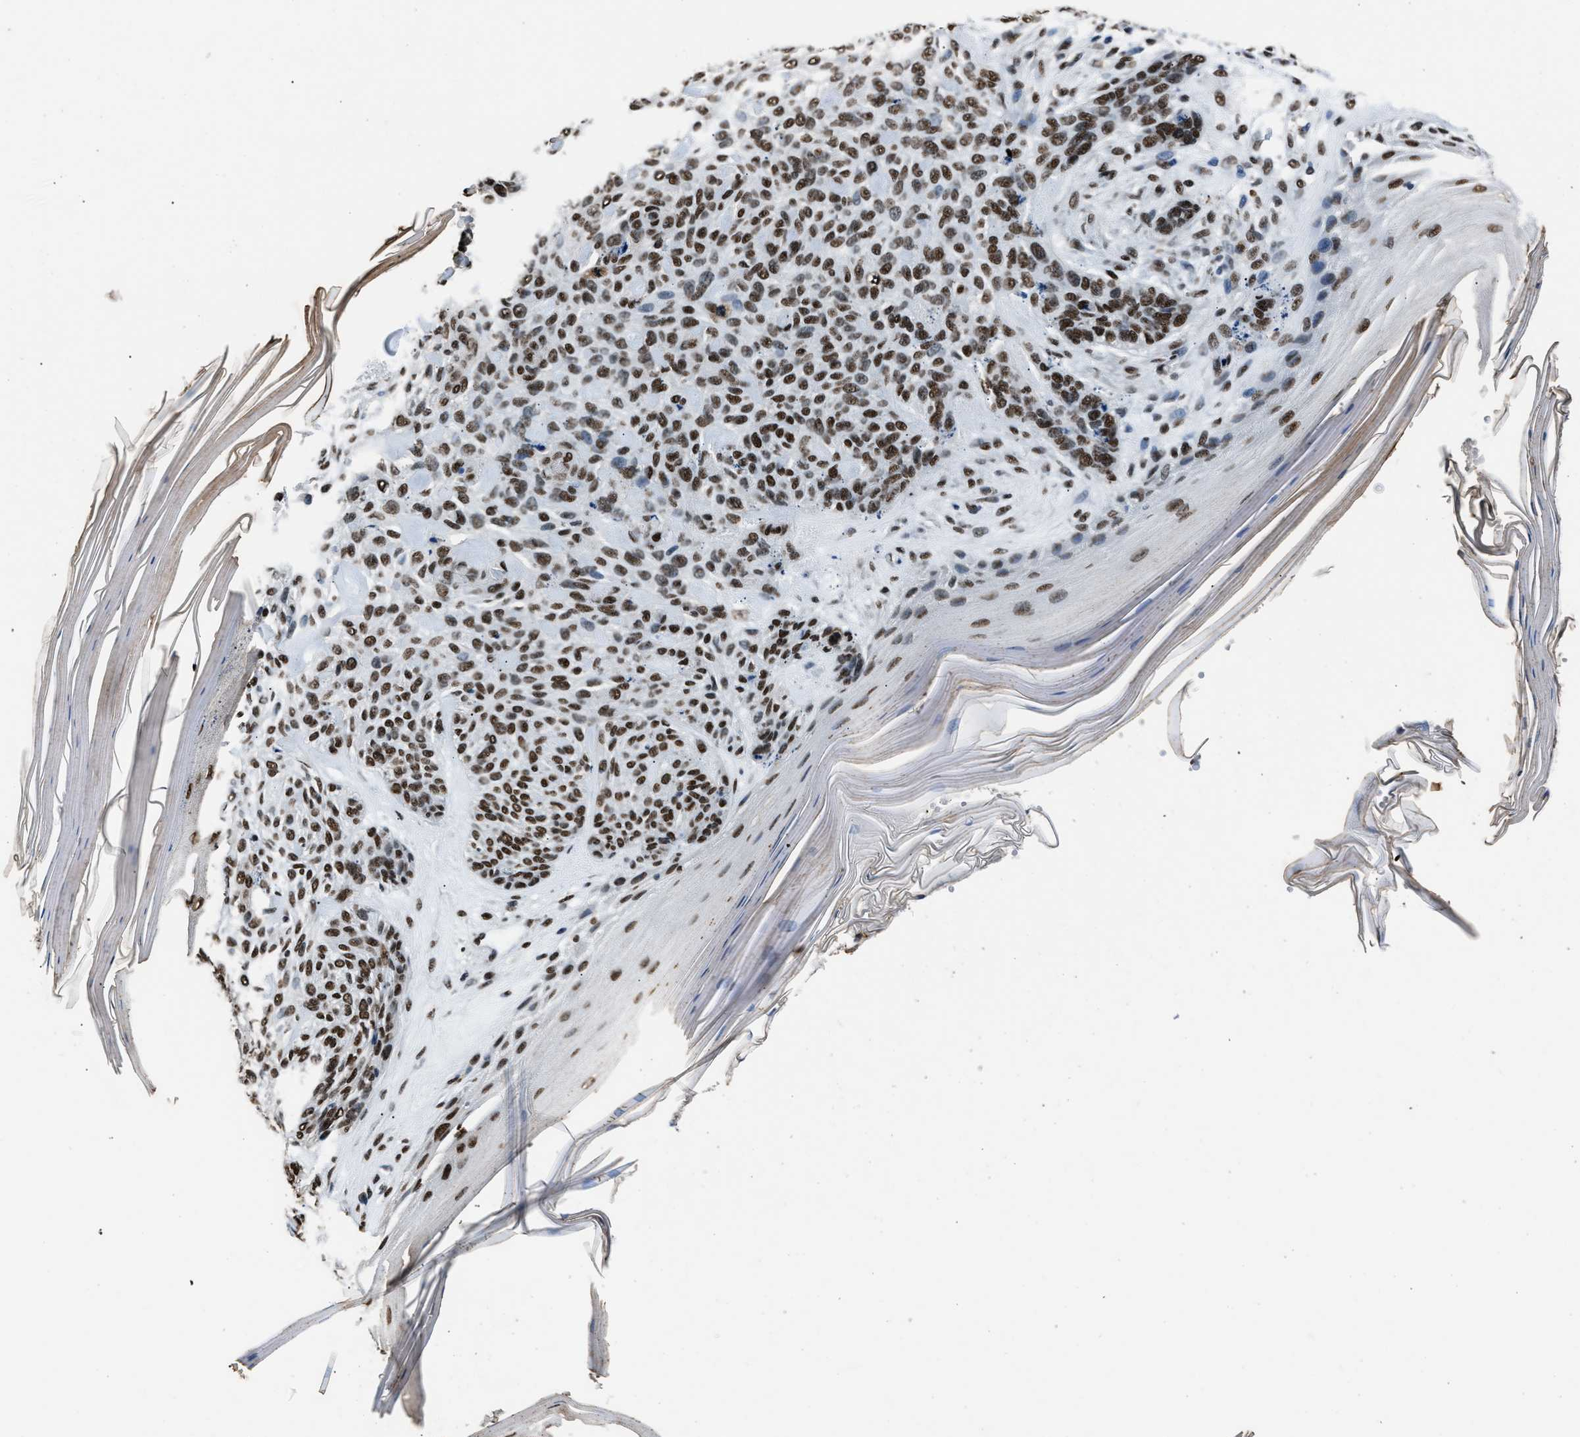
{"staining": {"intensity": "strong", "quantity": ">75%", "location": "nuclear"}, "tissue": "skin cancer", "cell_type": "Tumor cells", "image_type": "cancer", "snomed": [{"axis": "morphology", "description": "Basal cell carcinoma"}, {"axis": "topography", "description": "Skin"}], "caption": "Skin basal cell carcinoma stained for a protein reveals strong nuclear positivity in tumor cells.", "gene": "SAFB", "patient": {"sex": "male", "age": 55}}